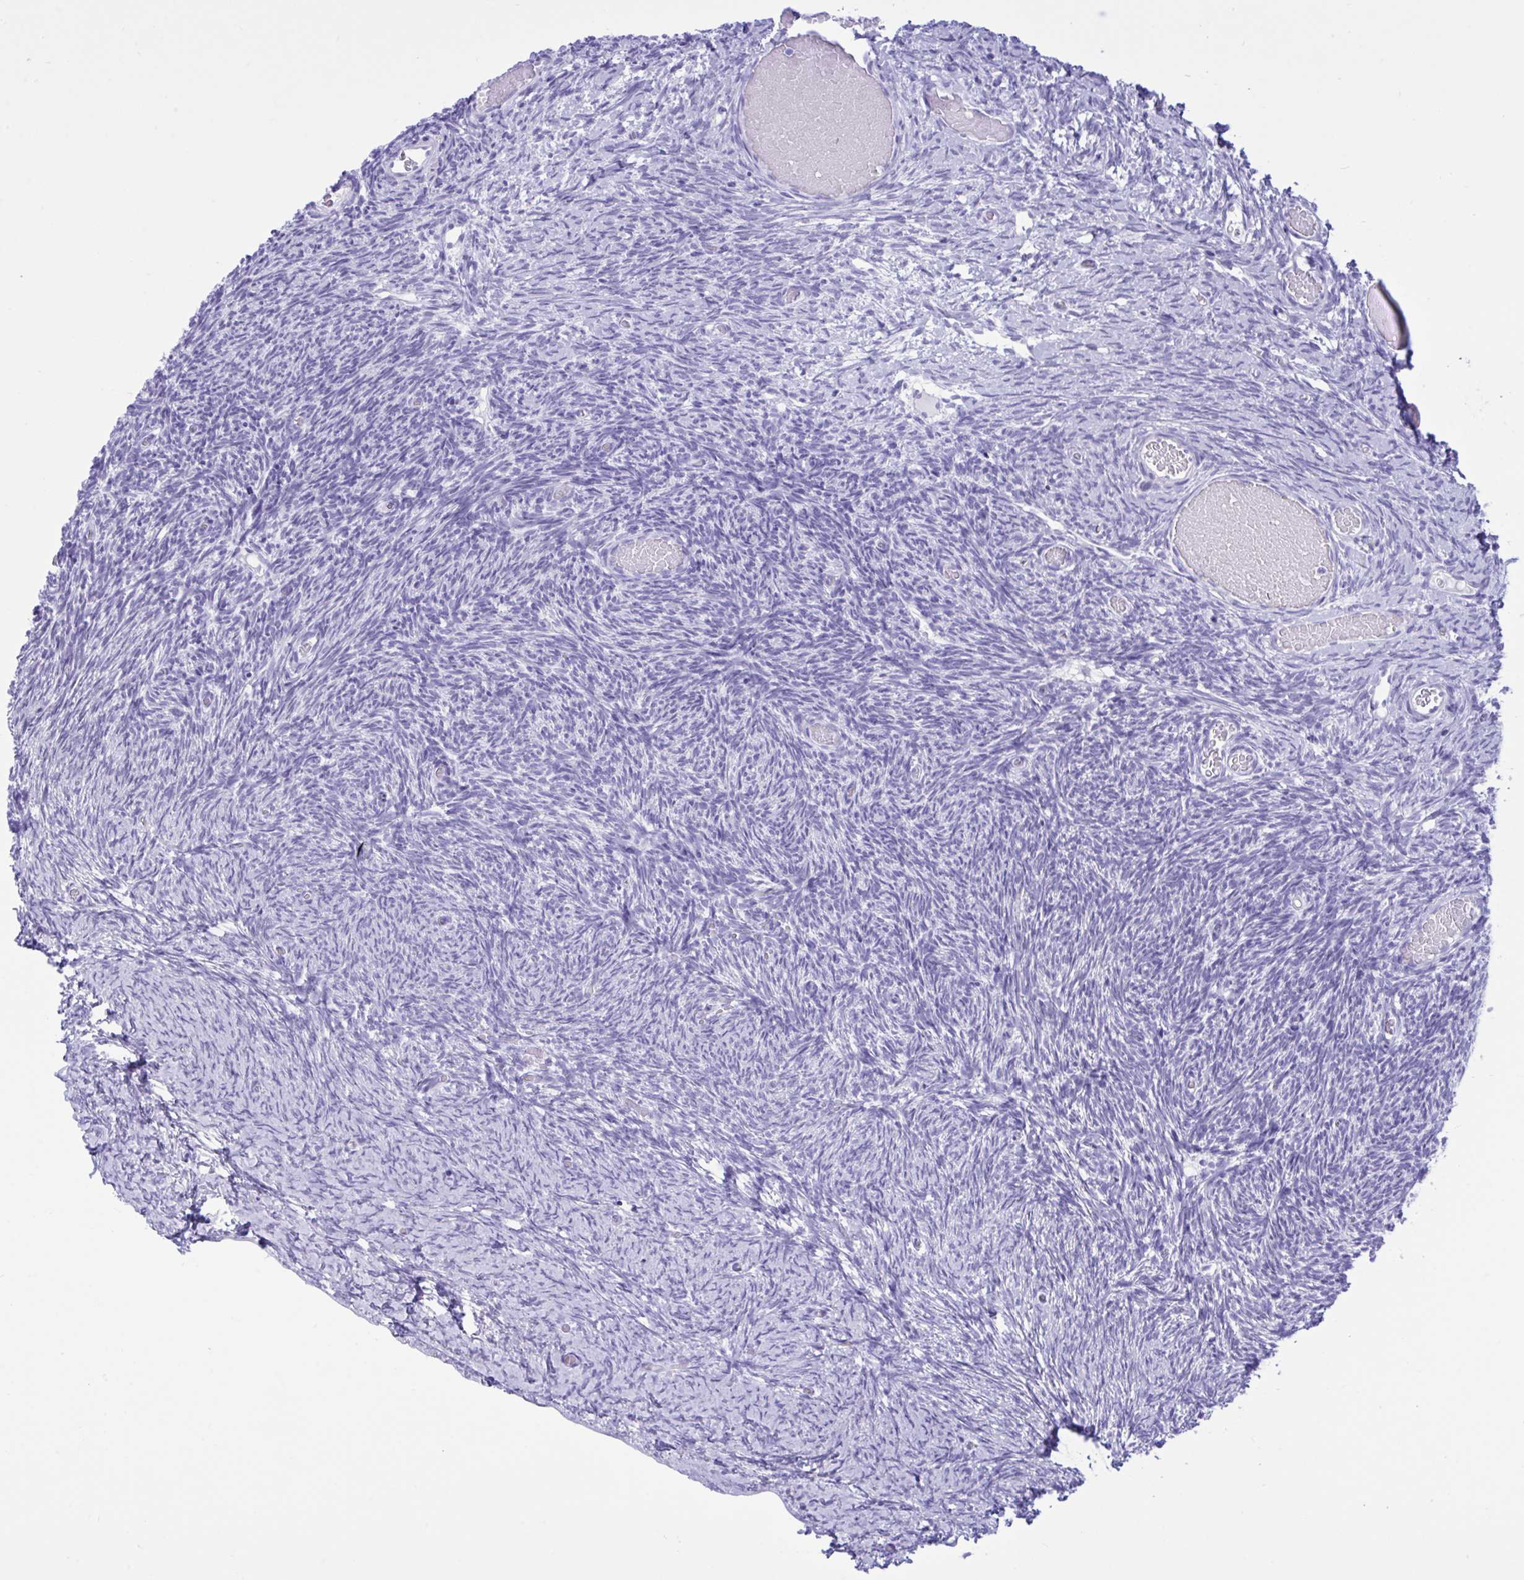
{"staining": {"intensity": "negative", "quantity": "none", "location": "none"}, "tissue": "ovary", "cell_type": "Ovarian stroma cells", "image_type": "normal", "snomed": [{"axis": "morphology", "description": "Normal tissue, NOS"}, {"axis": "topography", "description": "Ovary"}], "caption": "A photomicrograph of ovary stained for a protein demonstrates no brown staining in ovarian stroma cells. (DAB immunohistochemistry (IHC), high magnification).", "gene": "BEX5", "patient": {"sex": "female", "age": 39}}